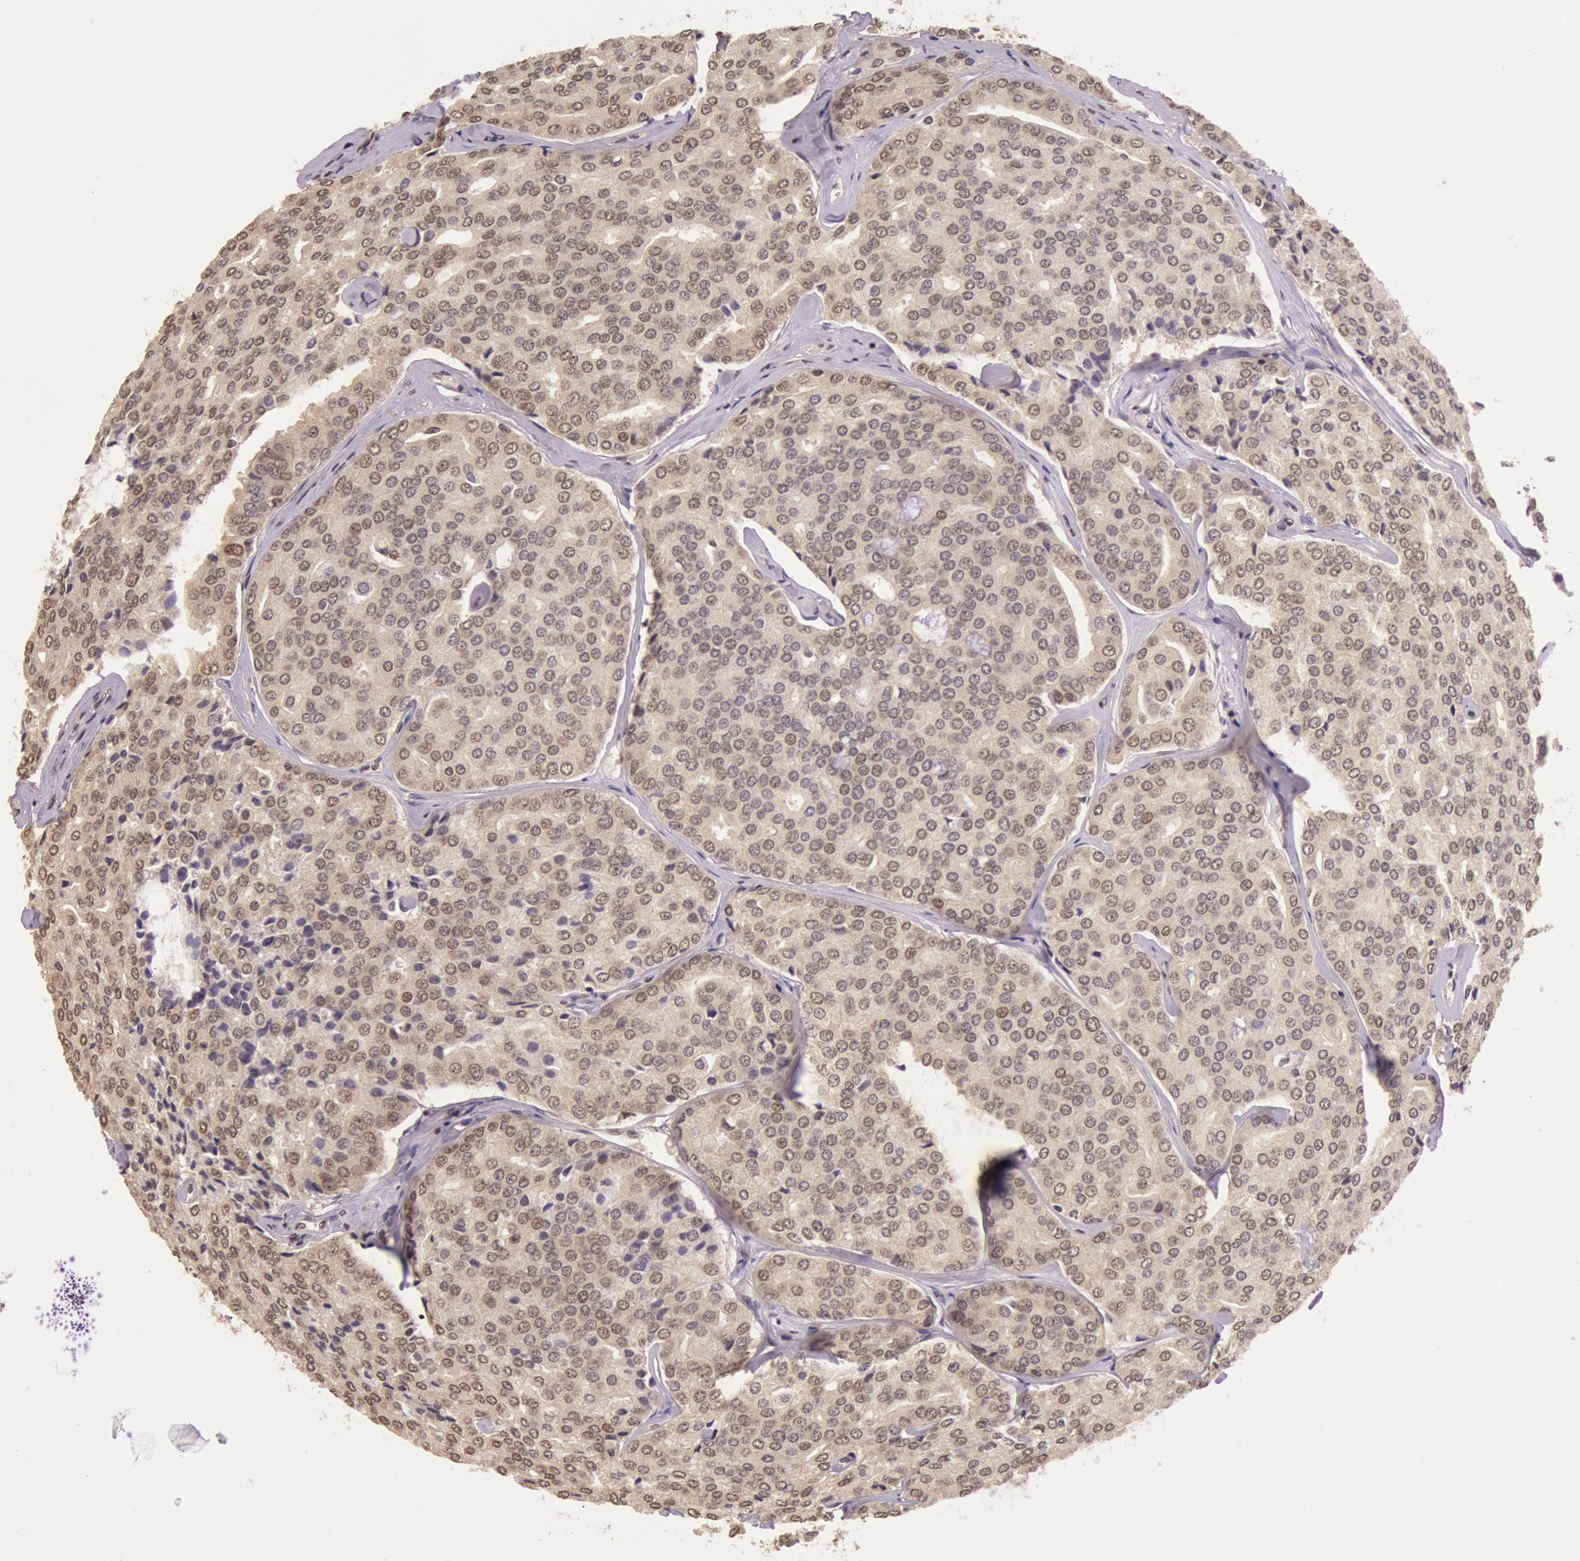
{"staining": {"intensity": "moderate", "quantity": "25%-75%", "location": "cytoplasmic/membranous"}, "tissue": "prostate cancer", "cell_type": "Tumor cells", "image_type": "cancer", "snomed": [{"axis": "morphology", "description": "Adenocarcinoma, High grade"}, {"axis": "topography", "description": "Prostate"}], "caption": "Protein staining of high-grade adenocarcinoma (prostate) tissue shows moderate cytoplasmic/membranous staining in about 25%-75% of tumor cells. Nuclei are stained in blue.", "gene": "RTL10", "patient": {"sex": "male", "age": 64}}